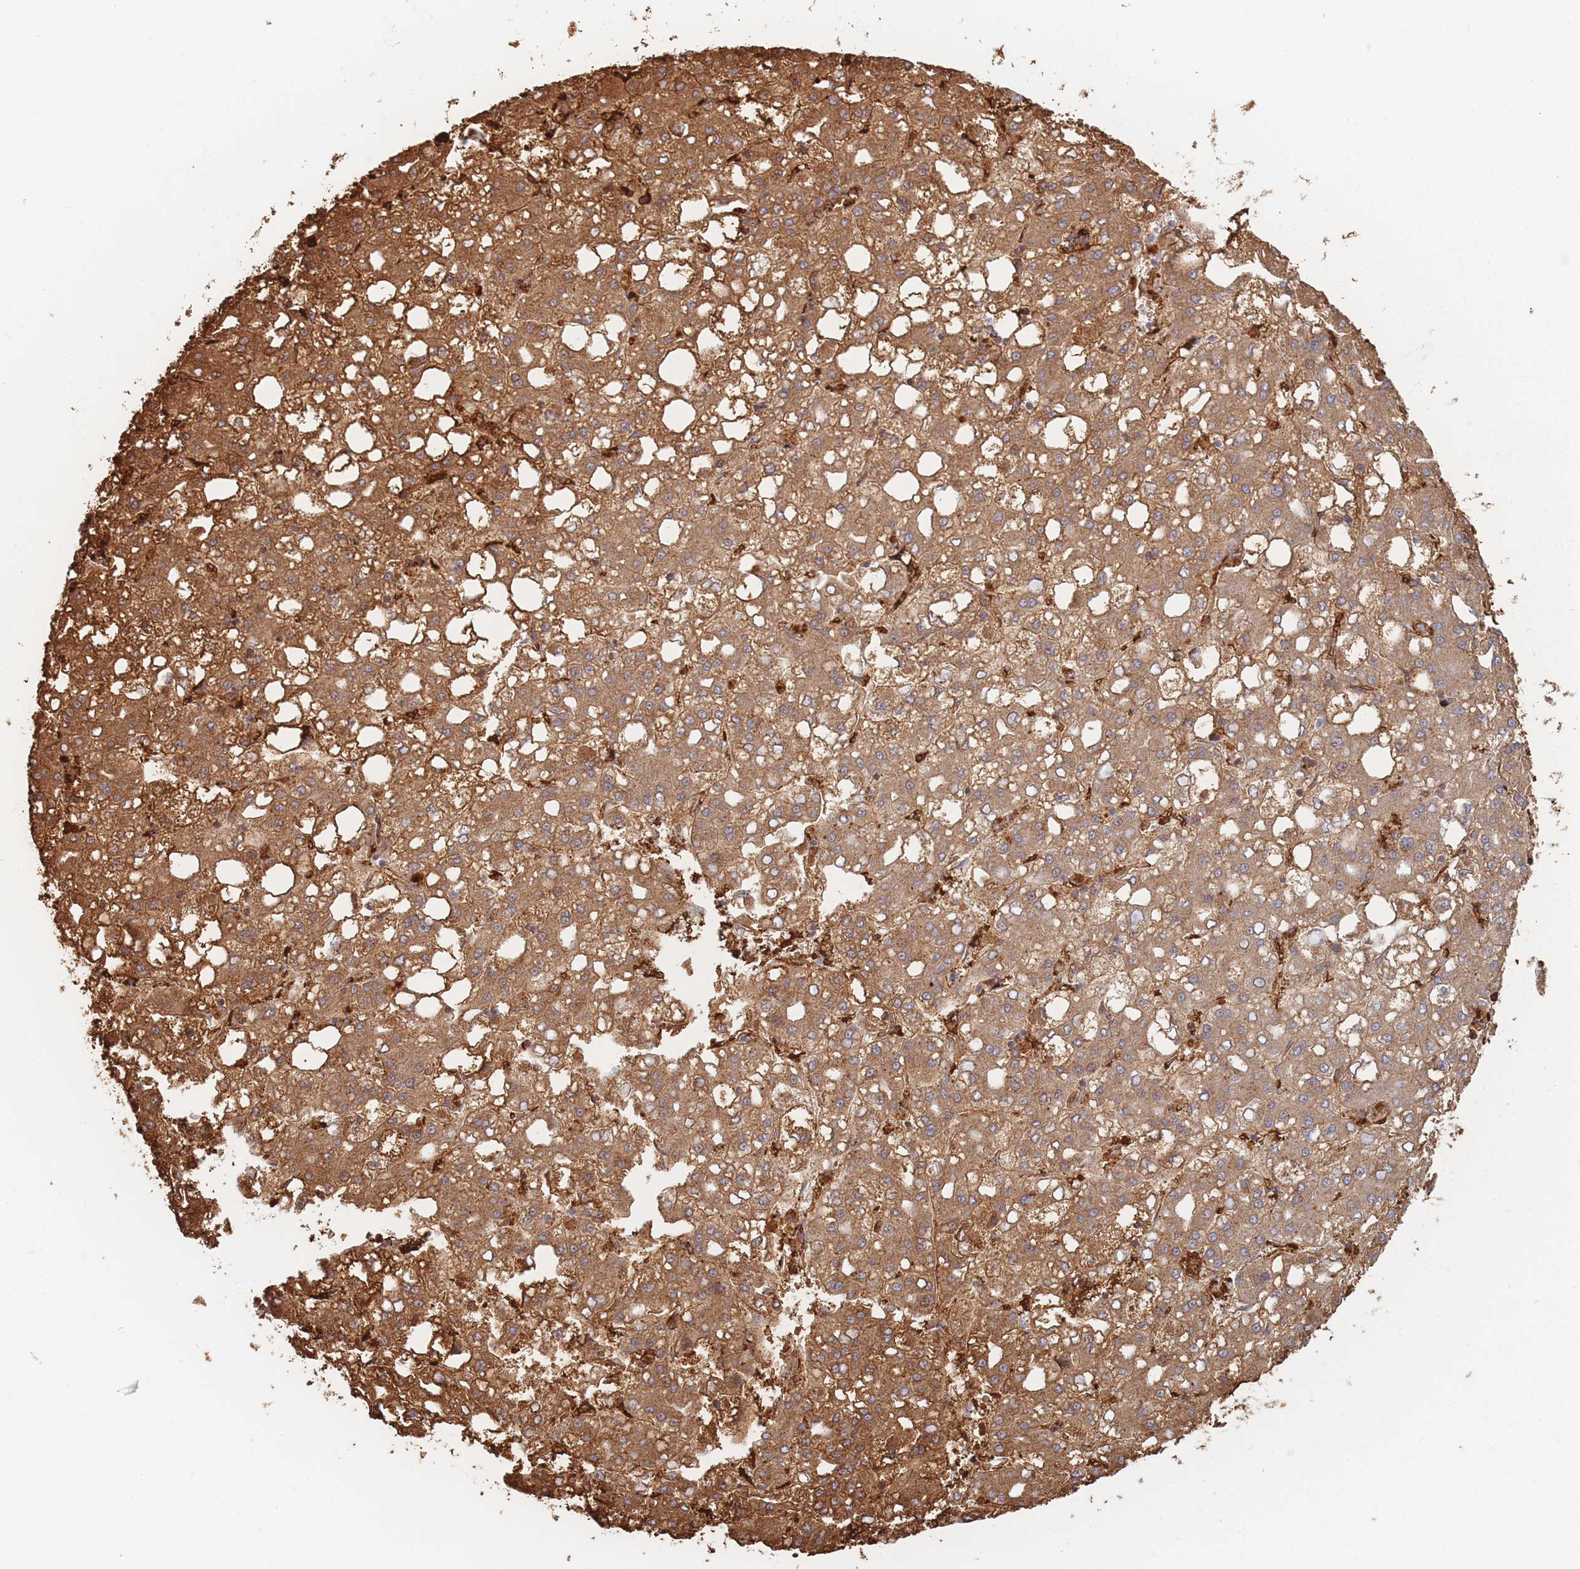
{"staining": {"intensity": "moderate", "quantity": ">75%", "location": "cytoplasmic/membranous"}, "tissue": "liver cancer", "cell_type": "Tumor cells", "image_type": "cancer", "snomed": [{"axis": "morphology", "description": "Carcinoma, Hepatocellular, NOS"}, {"axis": "topography", "description": "Liver"}], "caption": "Brown immunohistochemical staining in liver cancer (hepatocellular carcinoma) demonstrates moderate cytoplasmic/membranous staining in about >75% of tumor cells. The staining was performed using DAB (3,3'-diaminobenzidine), with brown indicating positive protein expression. Nuclei are stained blue with hematoxylin.", "gene": "SLC2A6", "patient": {"sex": "male", "age": 65}}